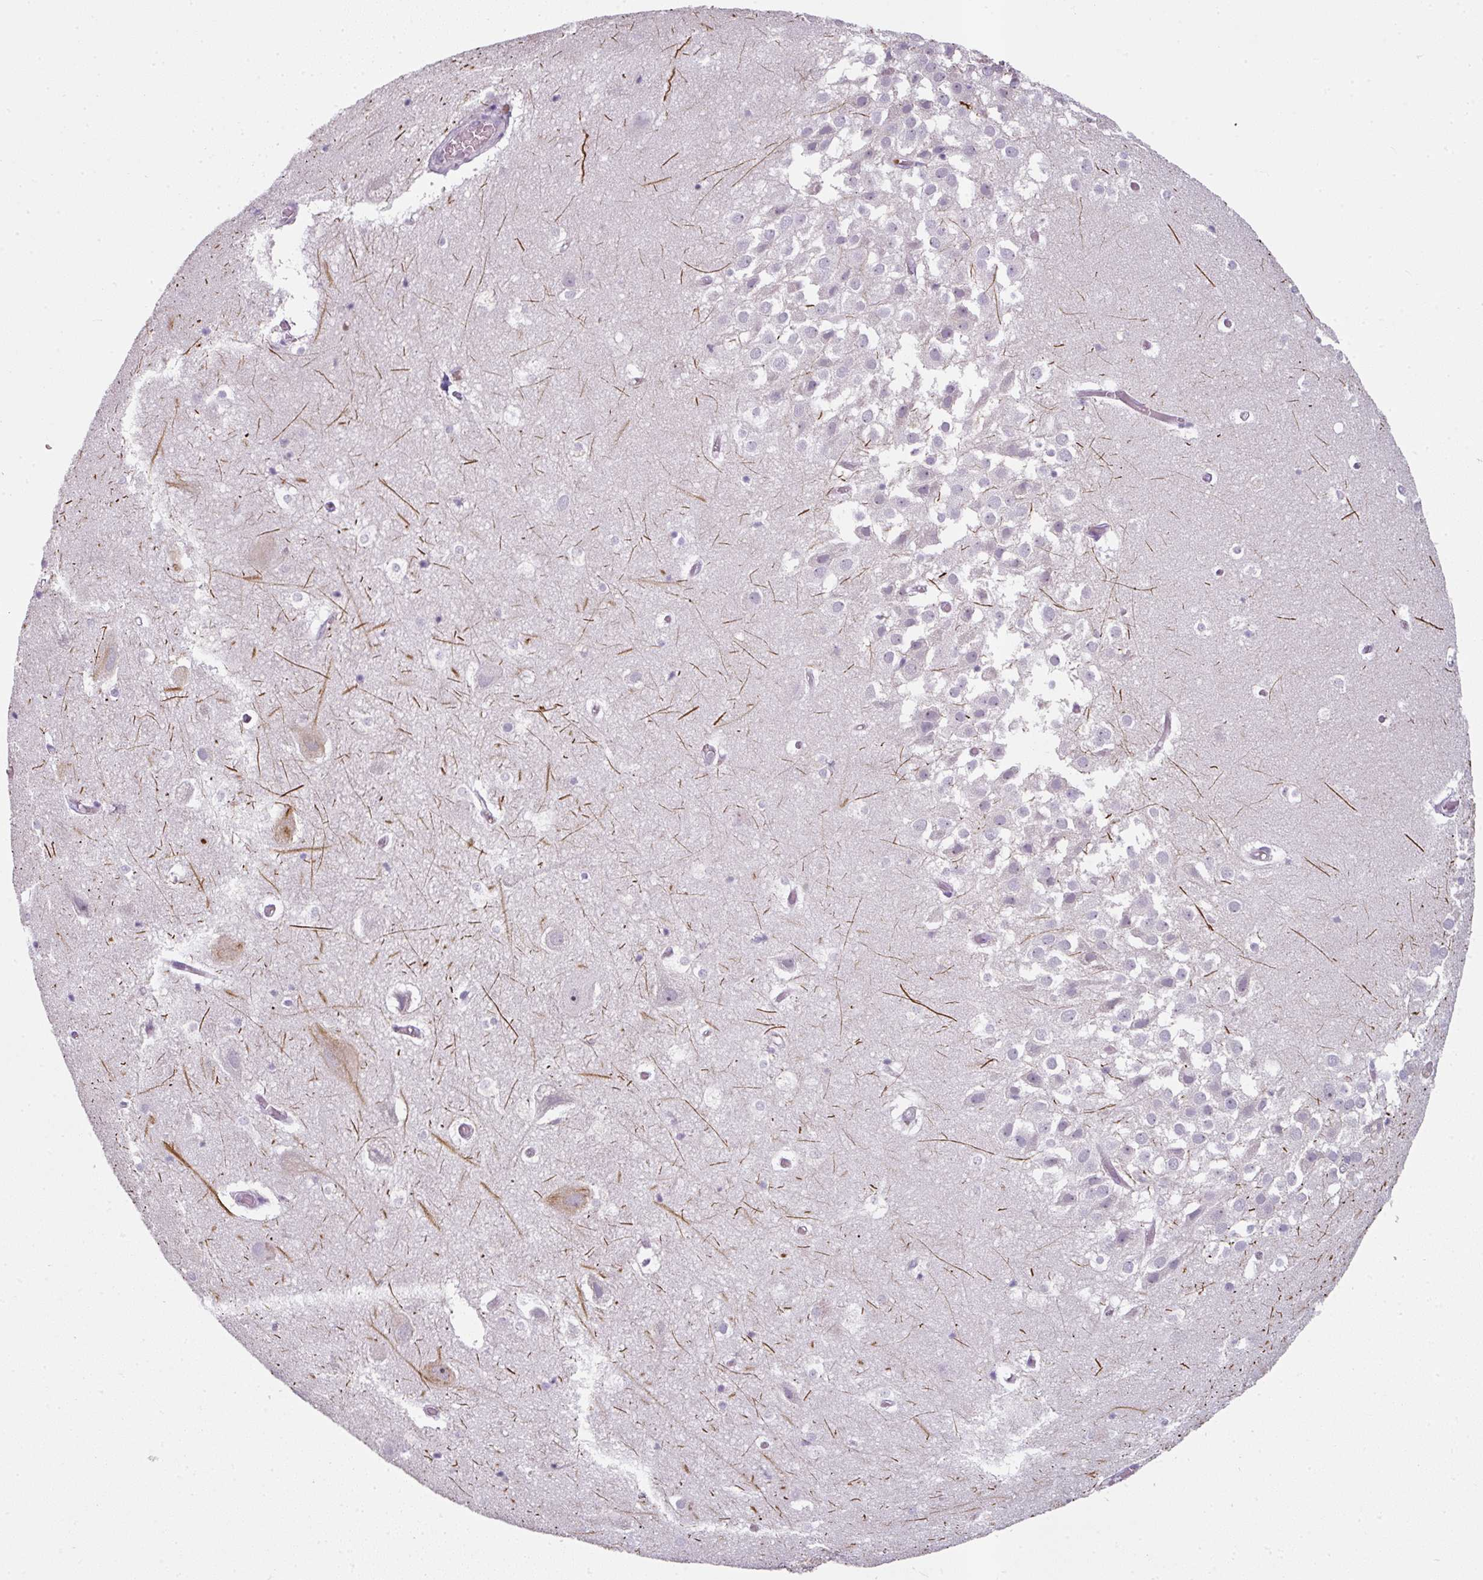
{"staining": {"intensity": "negative", "quantity": "none", "location": "none"}, "tissue": "hippocampus", "cell_type": "Glial cells", "image_type": "normal", "snomed": [{"axis": "morphology", "description": "Normal tissue, NOS"}, {"axis": "topography", "description": "Hippocampus"}], "caption": "Immunohistochemistry of normal hippocampus displays no staining in glial cells.", "gene": "FHAD1", "patient": {"sex": "female", "age": 52}}